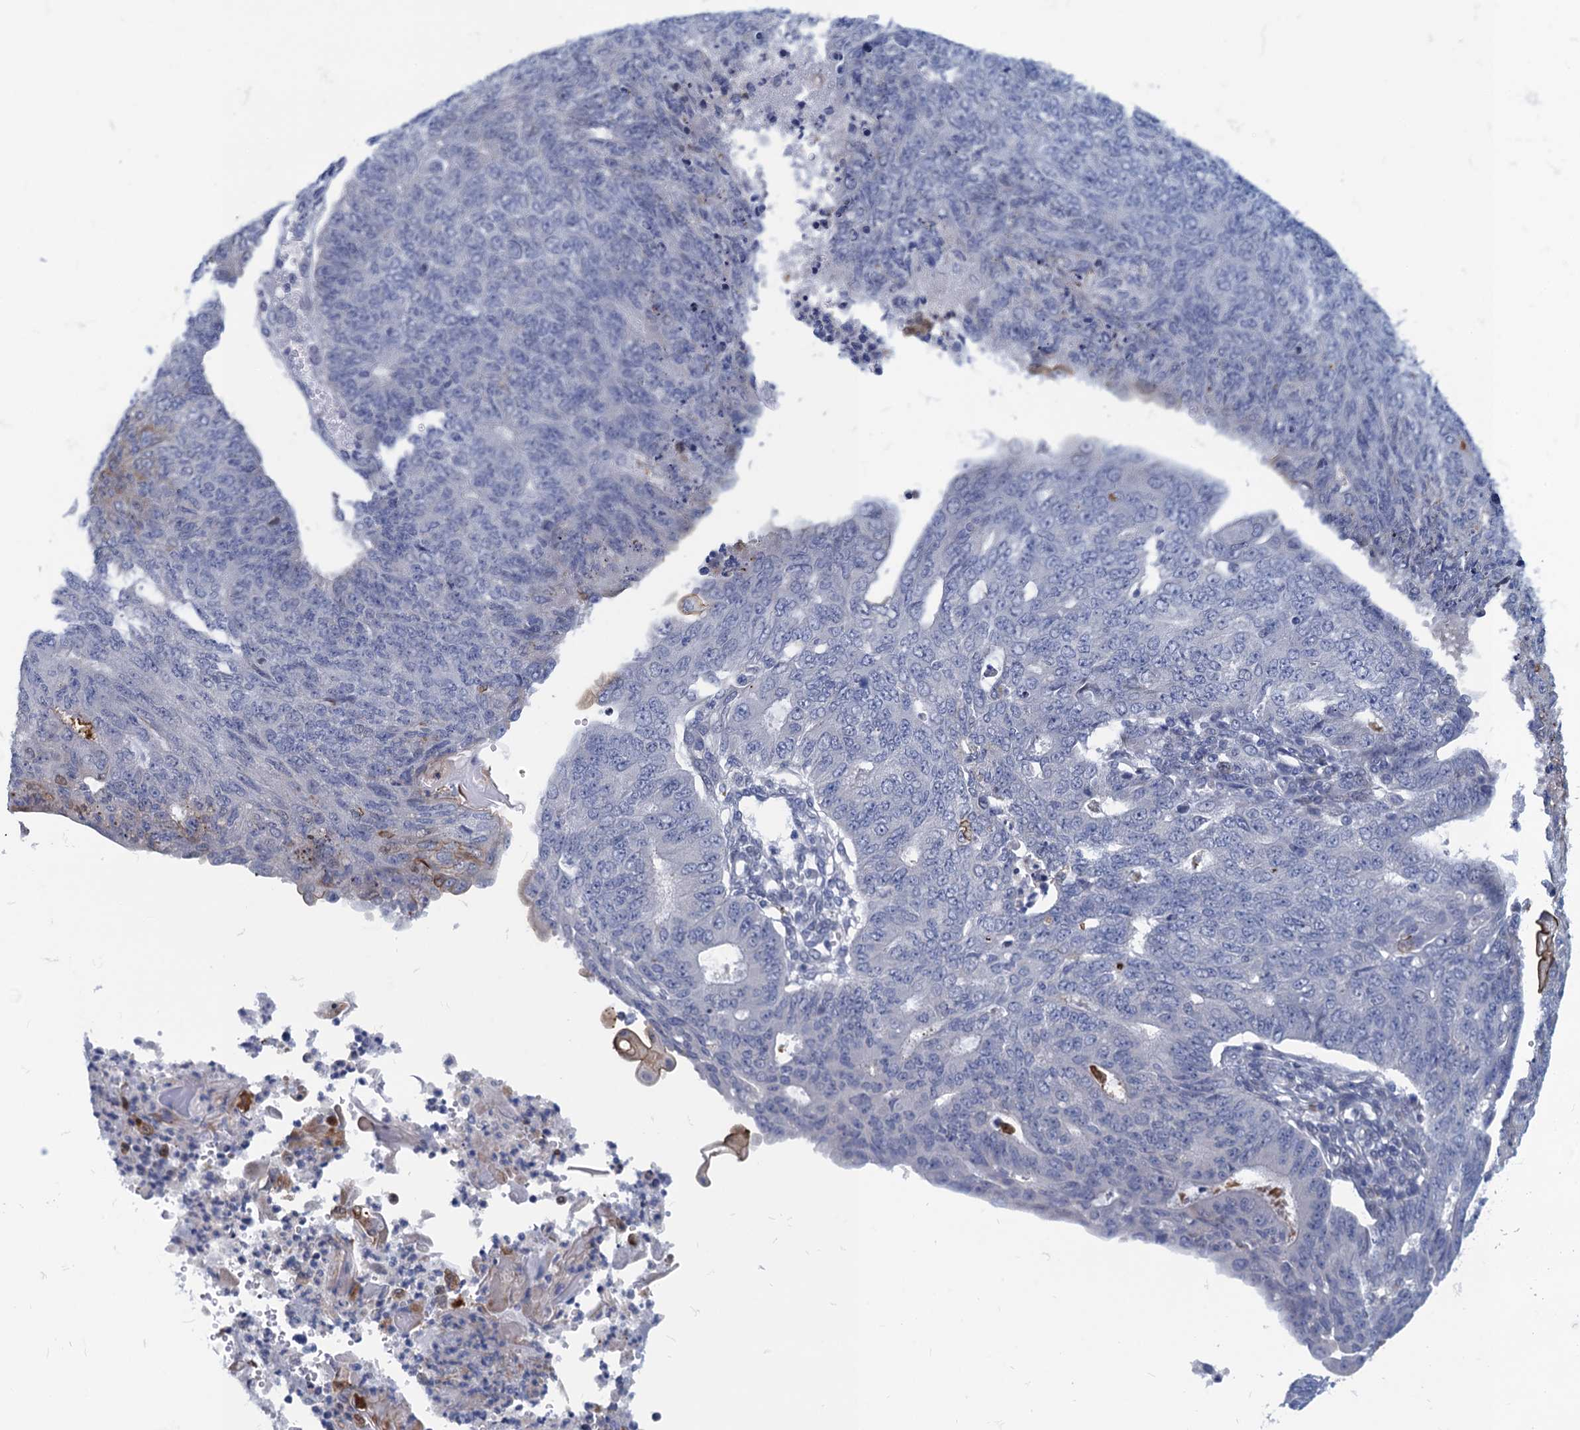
{"staining": {"intensity": "moderate", "quantity": "<25%", "location": "cytoplasmic/membranous"}, "tissue": "endometrial cancer", "cell_type": "Tumor cells", "image_type": "cancer", "snomed": [{"axis": "morphology", "description": "Adenocarcinoma, NOS"}, {"axis": "topography", "description": "Endometrium"}], "caption": "Immunohistochemical staining of human adenocarcinoma (endometrial) reveals low levels of moderate cytoplasmic/membranous protein positivity in approximately <25% of tumor cells.", "gene": "SCEL", "patient": {"sex": "female", "age": 32}}